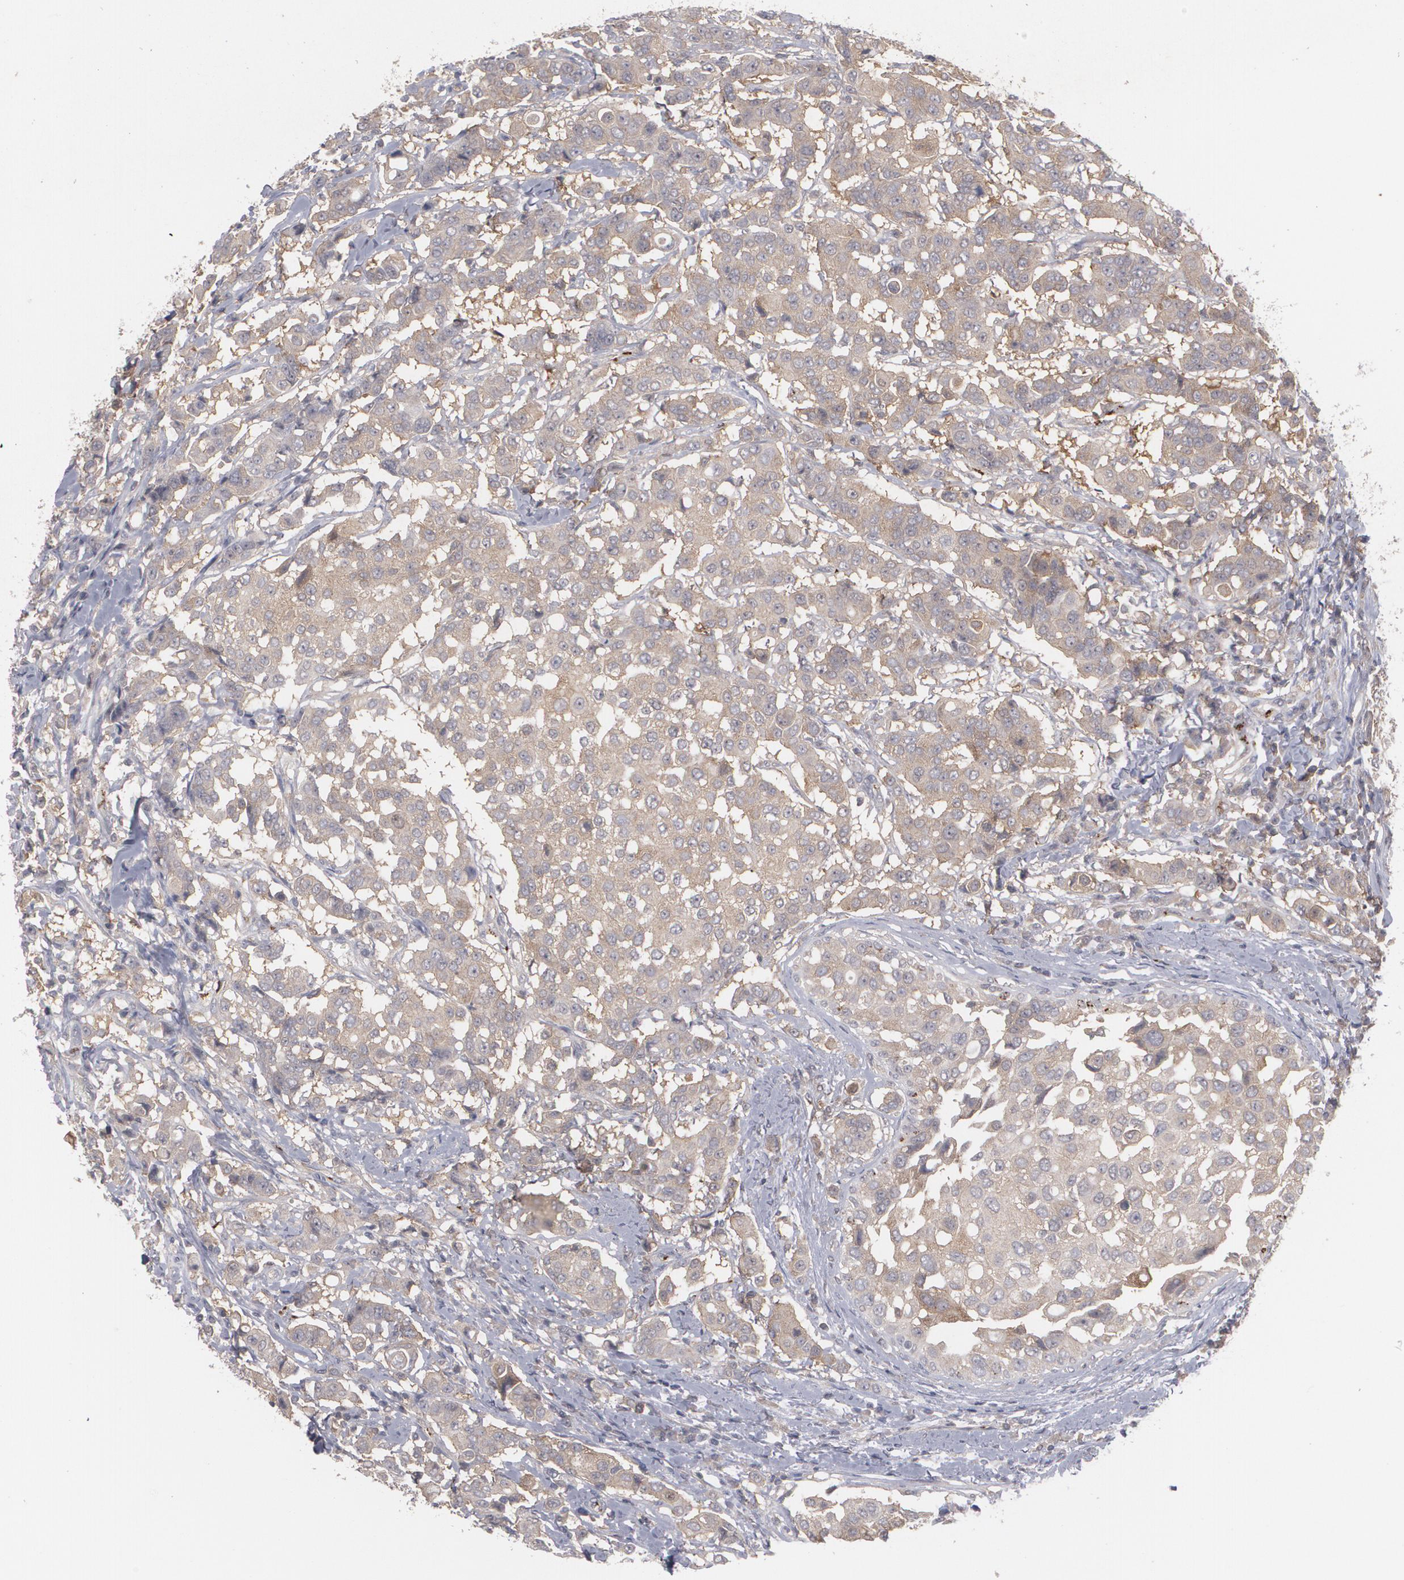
{"staining": {"intensity": "weak", "quantity": ">75%", "location": "cytoplasmic/membranous"}, "tissue": "breast cancer", "cell_type": "Tumor cells", "image_type": "cancer", "snomed": [{"axis": "morphology", "description": "Duct carcinoma"}, {"axis": "topography", "description": "Breast"}], "caption": "Breast cancer (intraductal carcinoma) stained with a brown dye demonstrates weak cytoplasmic/membranous positive staining in approximately >75% of tumor cells.", "gene": "HTT", "patient": {"sex": "female", "age": 27}}